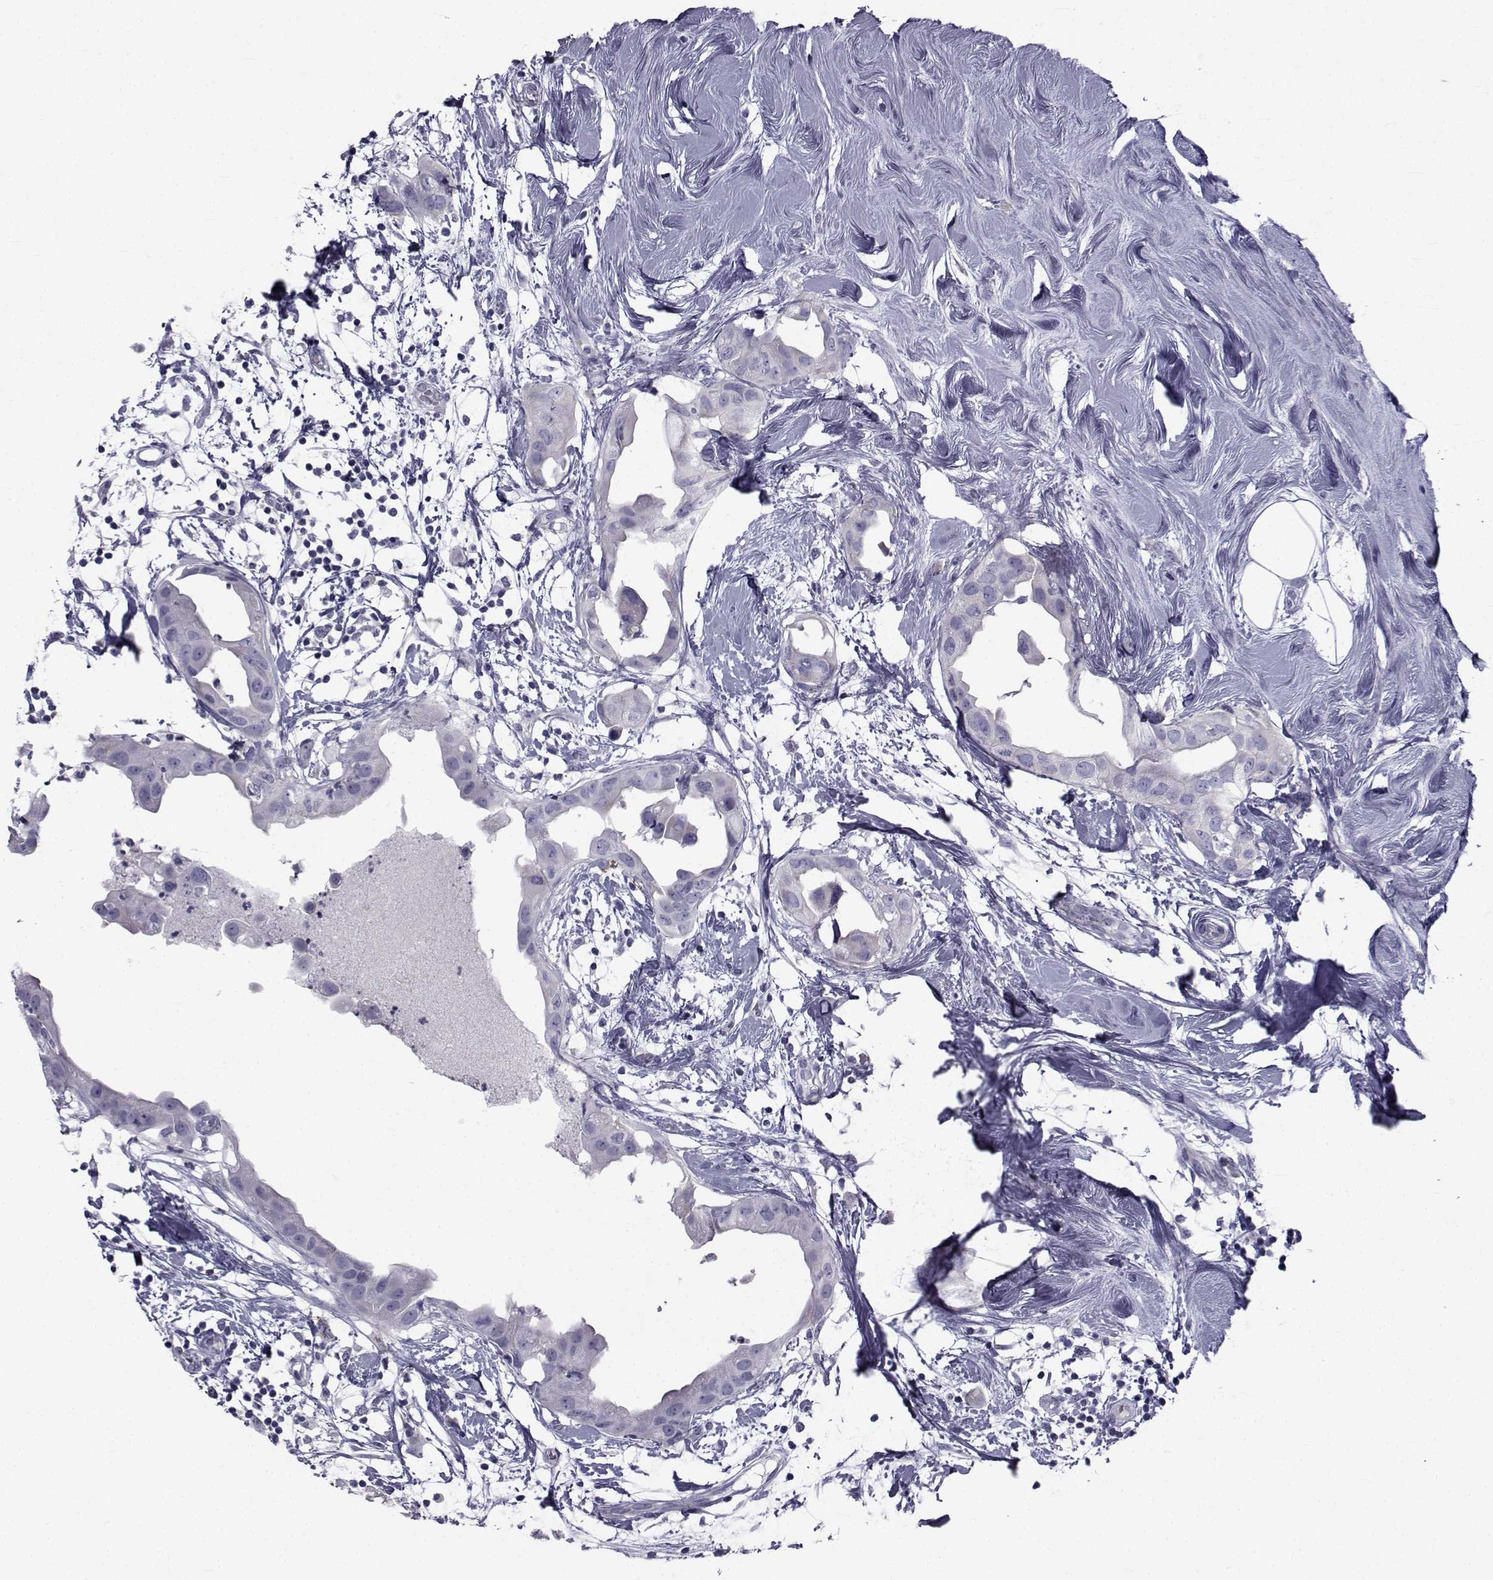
{"staining": {"intensity": "negative", "quantity": "none", "location": "none"}, "tissue": "breast cancer", "cell_type": "Tumor cells", "image_type": "cancer", "snomed": [{"axis": "morphology", "description": "Normal tissue, NOS"}, {"axis": "morphology", "description": "Duct carcinoma"}, {"axis": "topography", "description": "Breast"}], "caption": "There is no significant expression in tumor cells of infiltrating ductal carcinoma (breast).", "gene": "FDXR", "patient": {"sex": "female", "age": 40}}